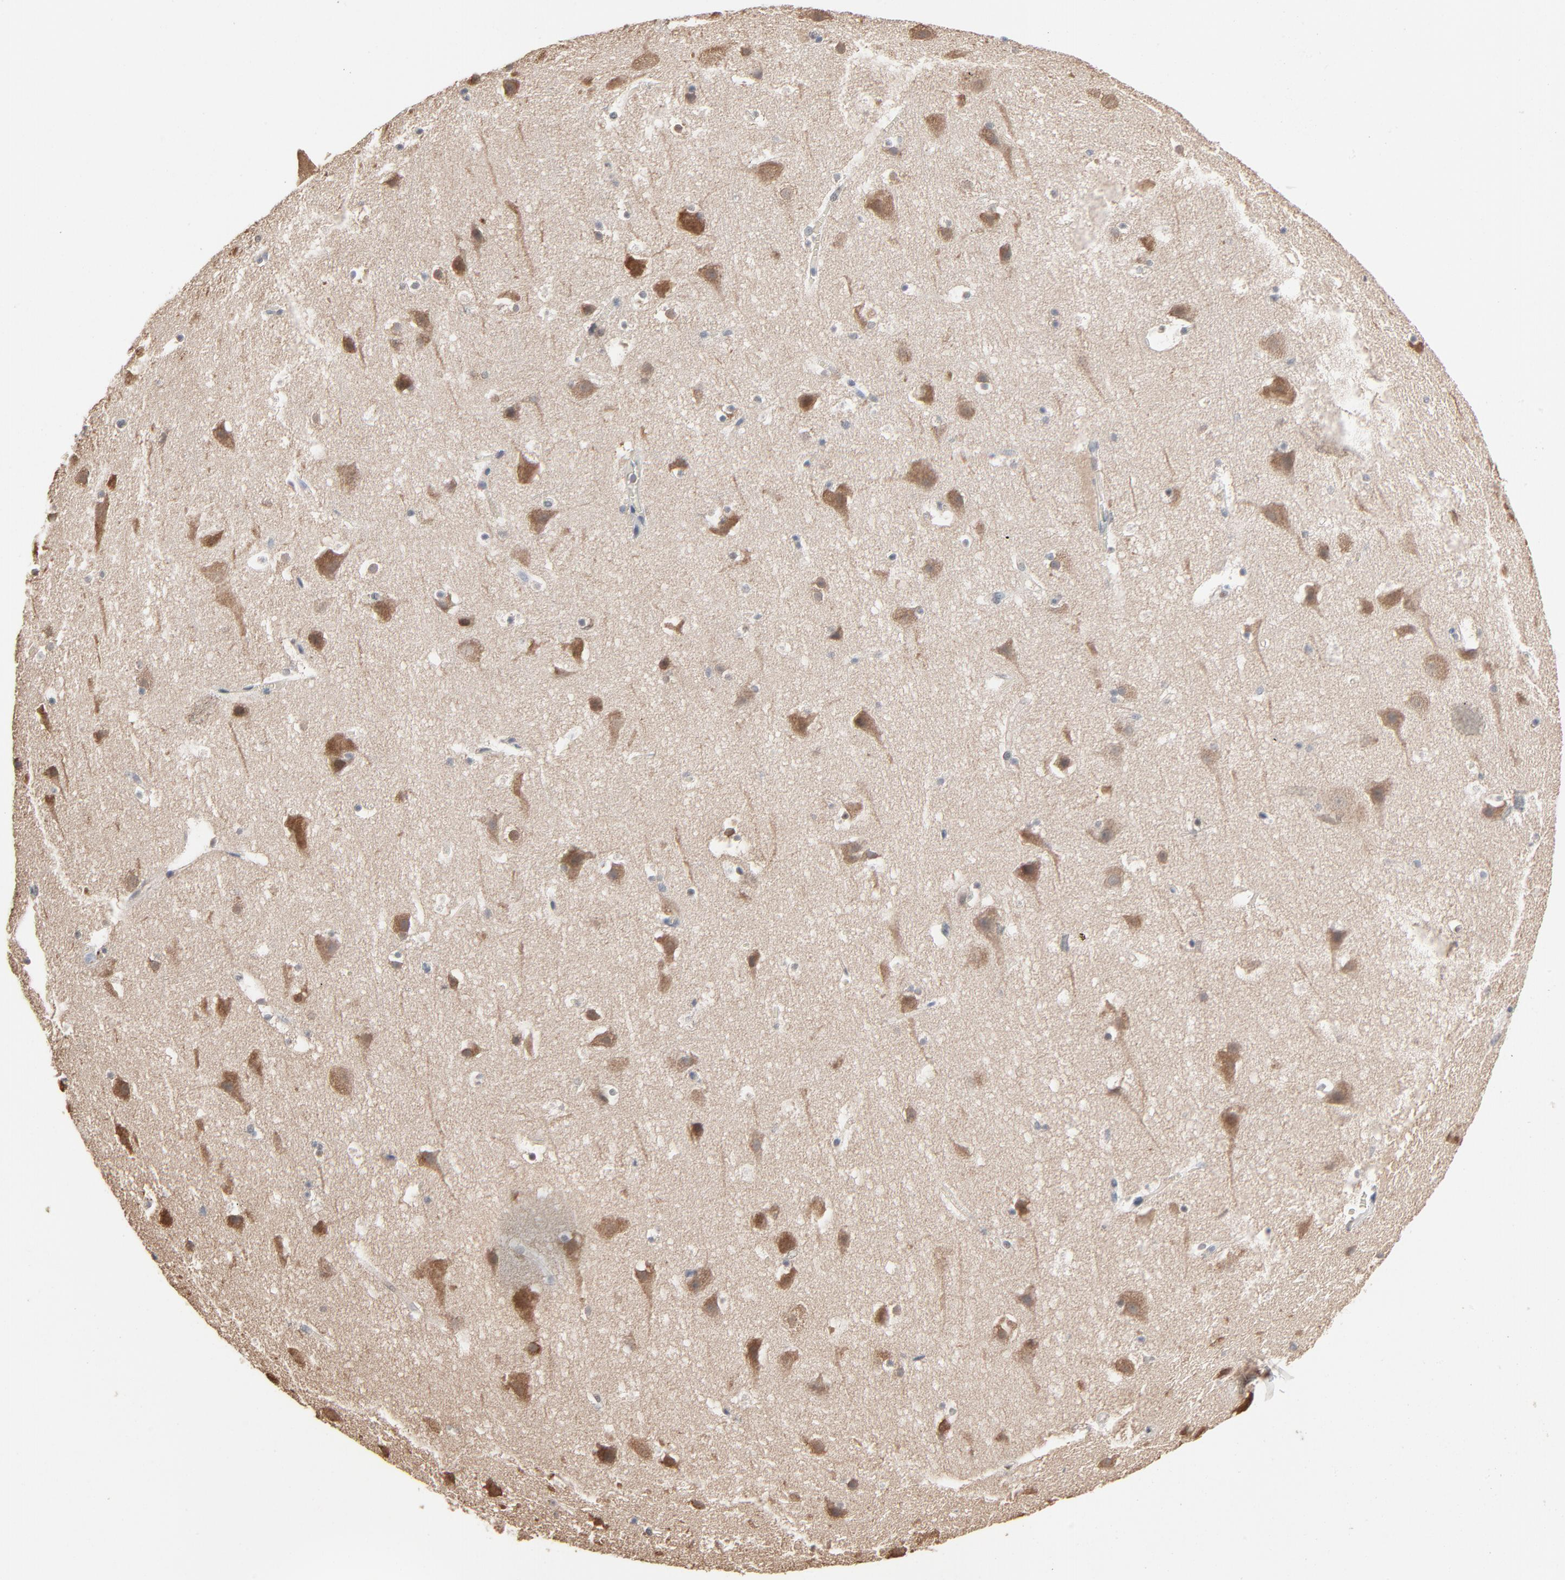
{"staining": {"intensity": "negative", "quantity": "none", "location": "none"}, "tissue": "cerebral cortex", "cell_type": "Endothelial cells", "image_type": "normal", "snomed": [{"axis": "morphology", "description": "Normal tissue, NOS"}, {"axis": "topography", "description": "Cerebral cortex"}], "caption": "Benign cerebral cortex was stained to show a protein in brown. There is no significant expression in endothelial cells.", "gene": "CCT5", "patient": {"sex": "male", "age": 45}}